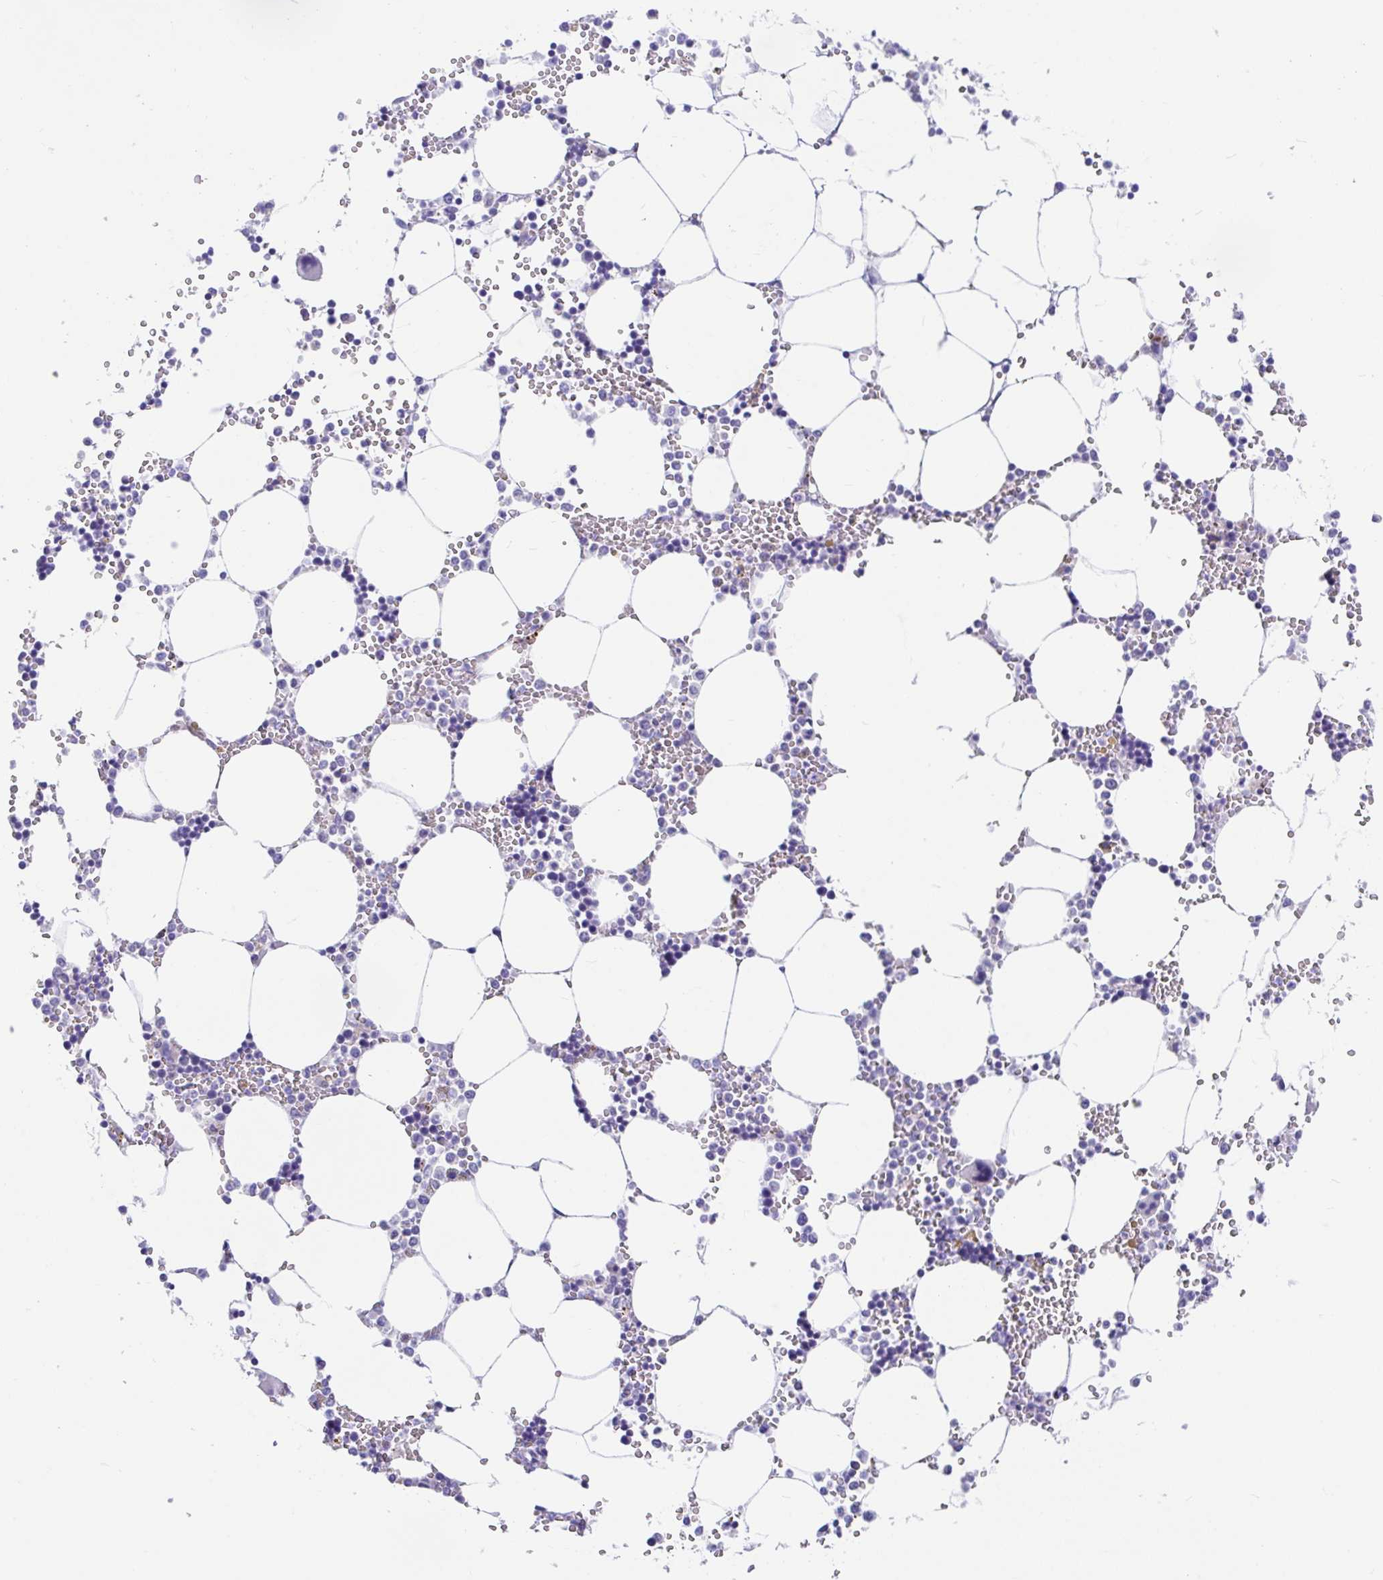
{"staining": {"intensity": "negative", "quantity": "none", "location": "none"}, "tissue": "bone marrow", "cell_type": "Hematopoietic cells", "image_type": "normal", "snomed": [{"axis": "morphology", "description": "Normal tissue, NOS"}, {"axis": "topography", "description": "Bone marrow"}], "caption": "Histopathology image shows no significant protein positivity in hematopoietic cells of benign bone marrow. (Stains: DAB immunohistochemistry (IHC) with hematoxylin counter stain, Microscopy: brightfield microscopy at high magnification).", "gene": "CCSAP", "patient": {"sex": "male", "age": 64}}